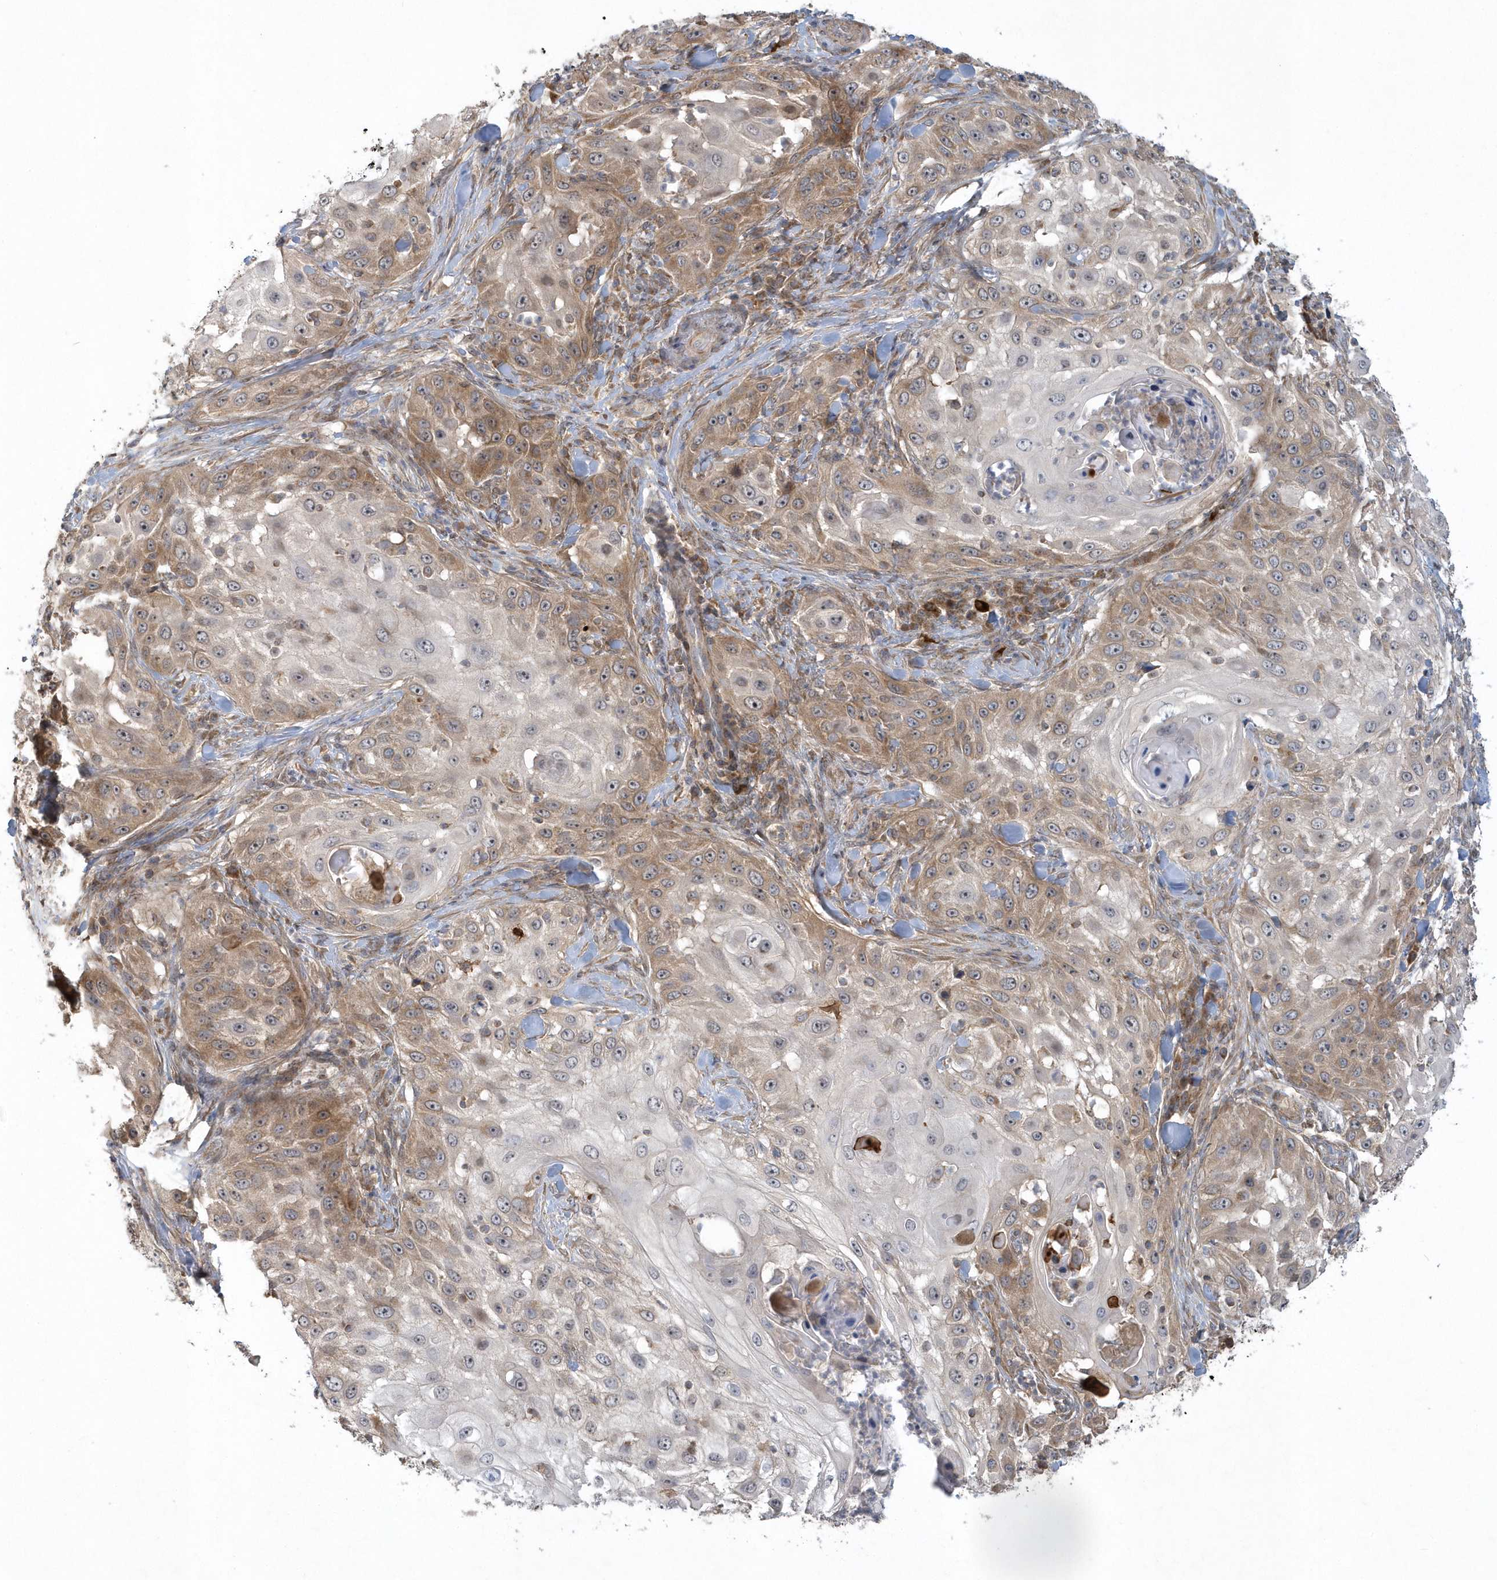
{"staining": {"intensity": "moderate", "quantity": "25%-75%", "location": "cytoplasmic/membranous"}, "tissue": "skin cancer", "cell_type": "Tumor cells", "image_type": "cancer", "snomed": [{"axis": "morphology", "description": "Squamous cell carcinoma, NOS"}, {"axis": "topography", "description": "Skin"}], "caption": "Immunohistochemical staining of human skin squamous cell carcinoma displays medium levels of moderate cytoplasmic/membranous staining in approximately 25%-75% of tumor cells.", "gene": "THG1L", "patient": {"sex": "female", "age": 44}}